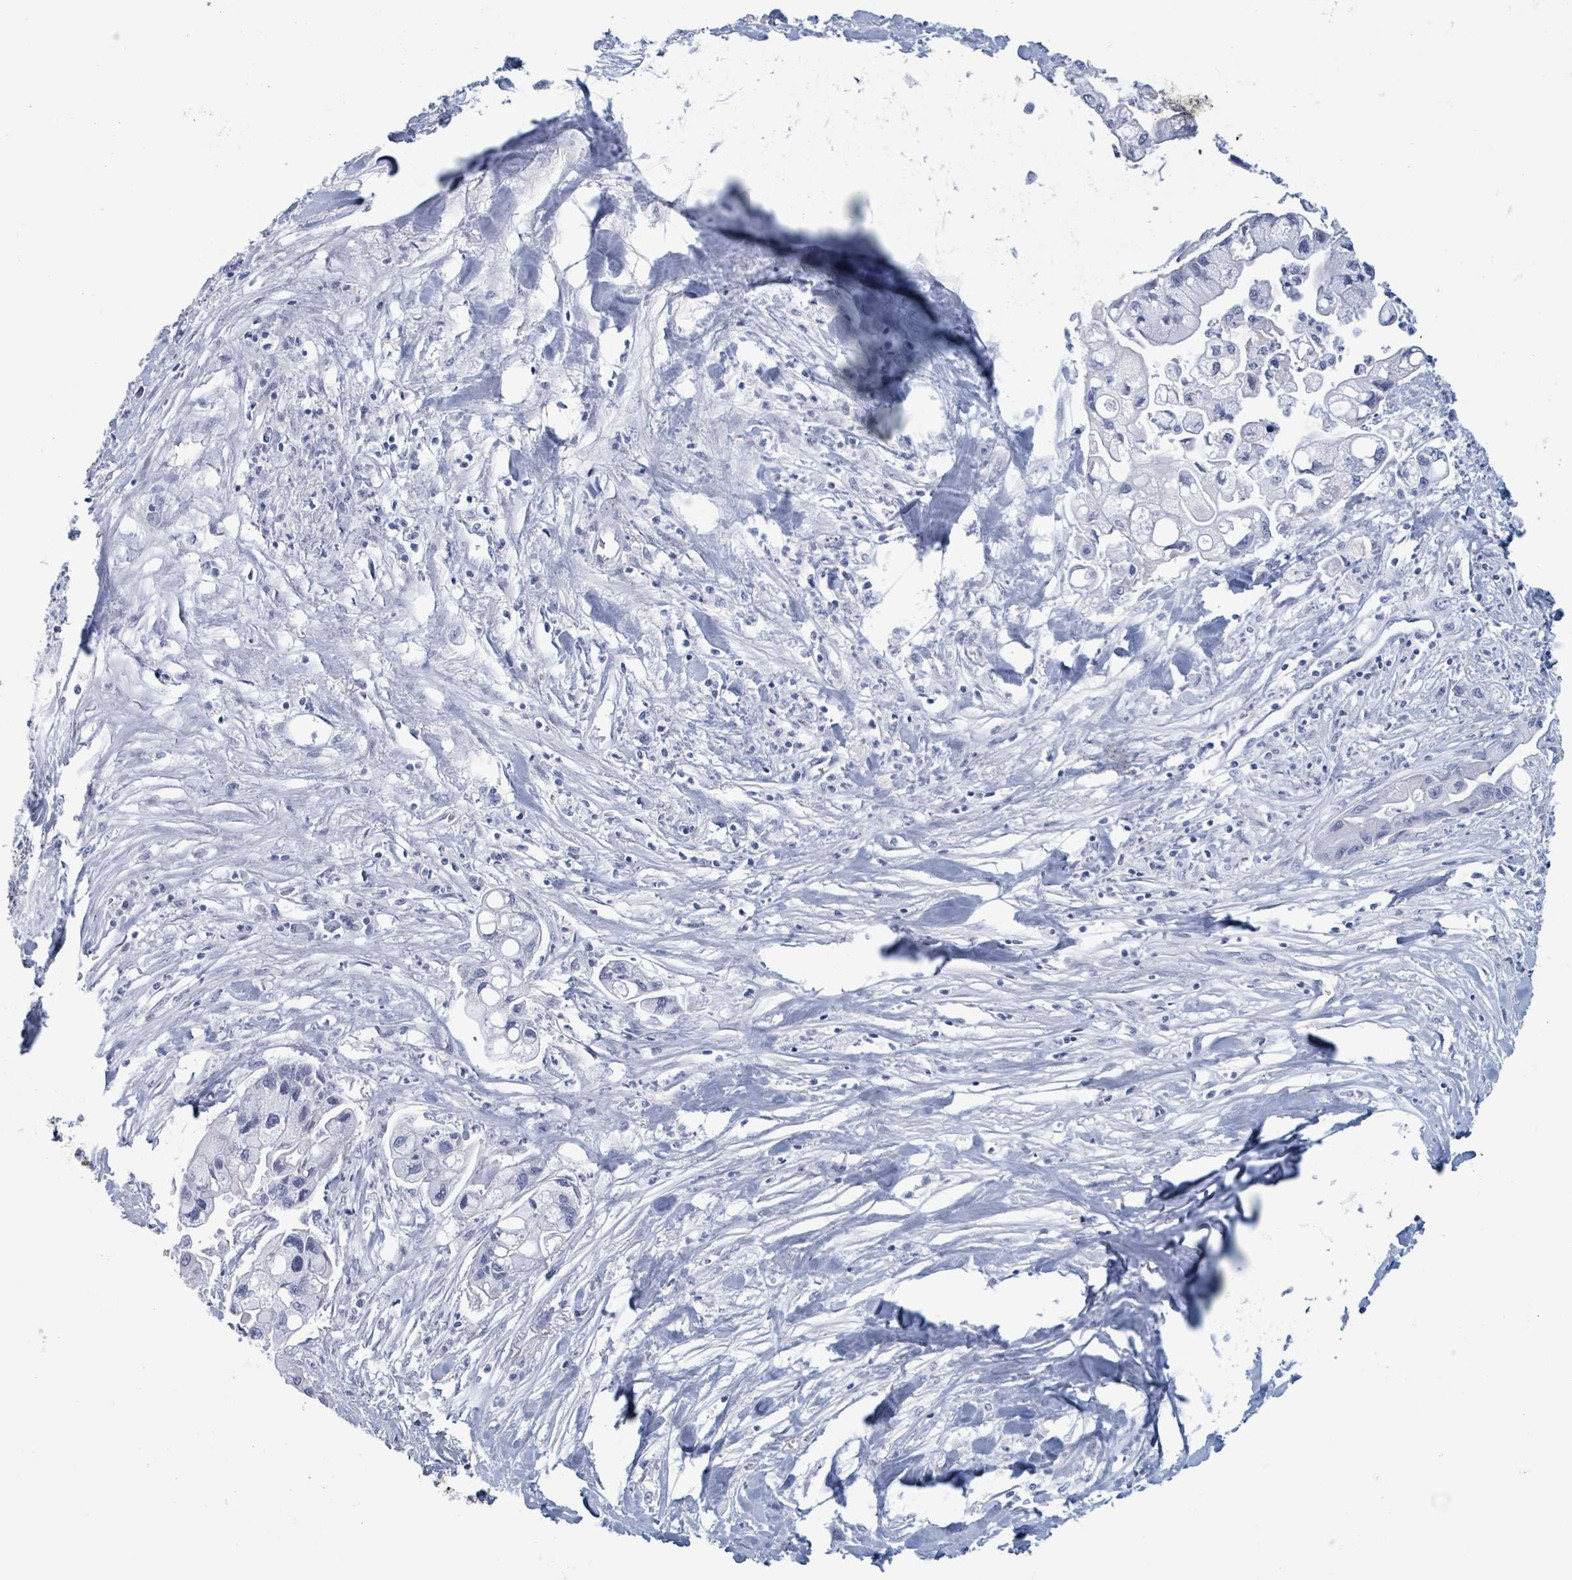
{"staining": {"intensity": "negative", "quantity": "none", "location": "none"}, "tissue": "pancreatic cancer", "cell_type": "Tumor cells", "image_type": "cancer", "snomed": [{"axis": "morphology", "description": "Adenocarcinoma, NOS"}, {"axis": "topography", "description": "Pancreas"}], "caption": "This is an immunohistochemistry image of pancreatic adenocarcinoma. There is no expression in tumor cells.", "gene": "KLK4", "patient": {"sex": "male", "age": 61}}